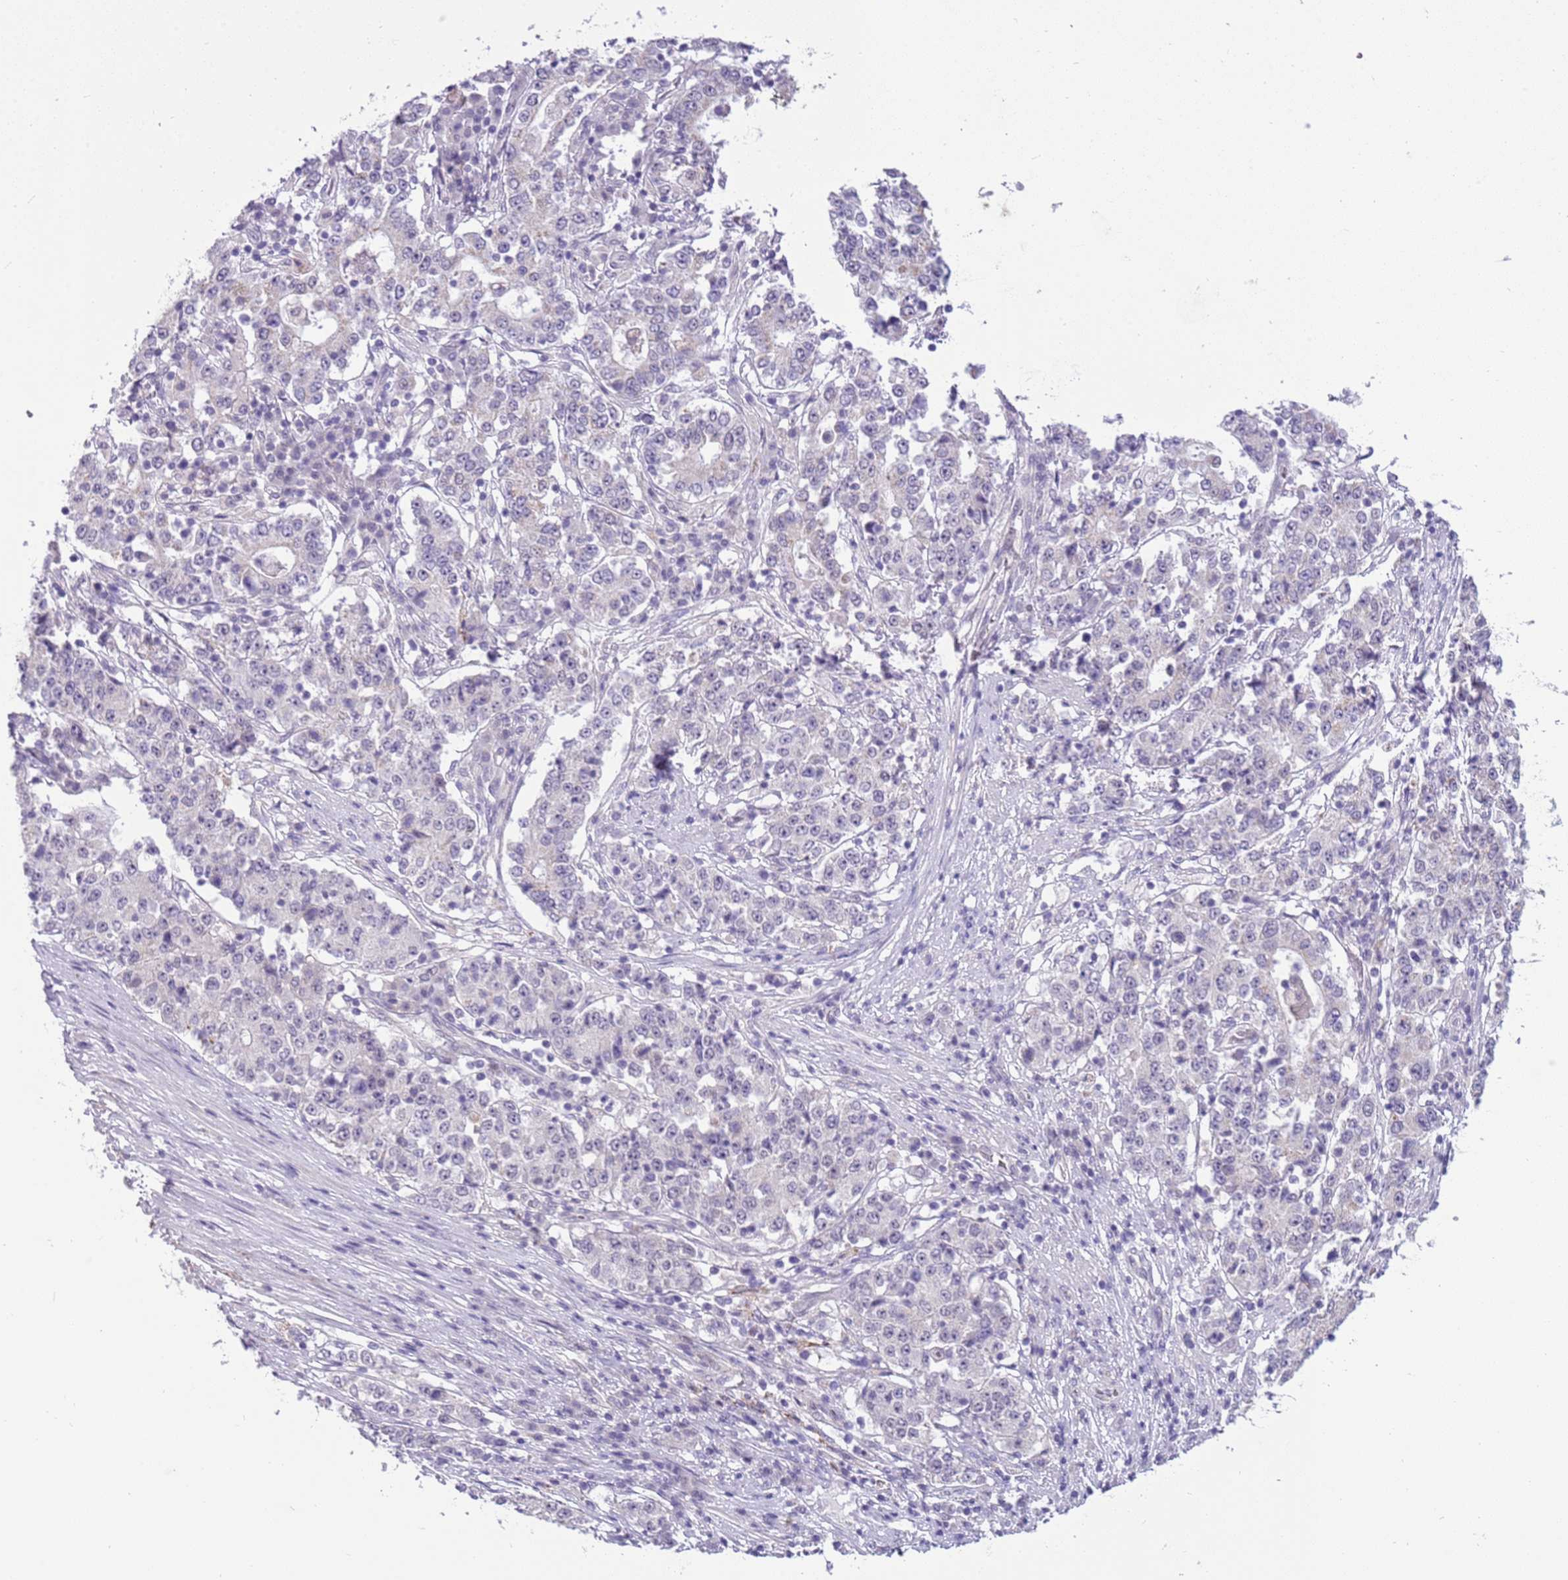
{"staining": {"intensity": "negative", "quantity": "none", "location": "none"}, "tissue": "stomach cancer", "cell_type": "Tumor cells", "image_type": "cancer", "snomed": [{"axis": "morphology", "description": "Adenocarcinoma, NOS"}, {"axis": "topography", "description": "Stomach"}], "caption": "A high-resolution histopathology image shows IHC staining of stomach cancer, which demonstrates no significant expression in tumor cells.", "gene": "FAM120C", "patient": {"sex": "male", "age": 59}}